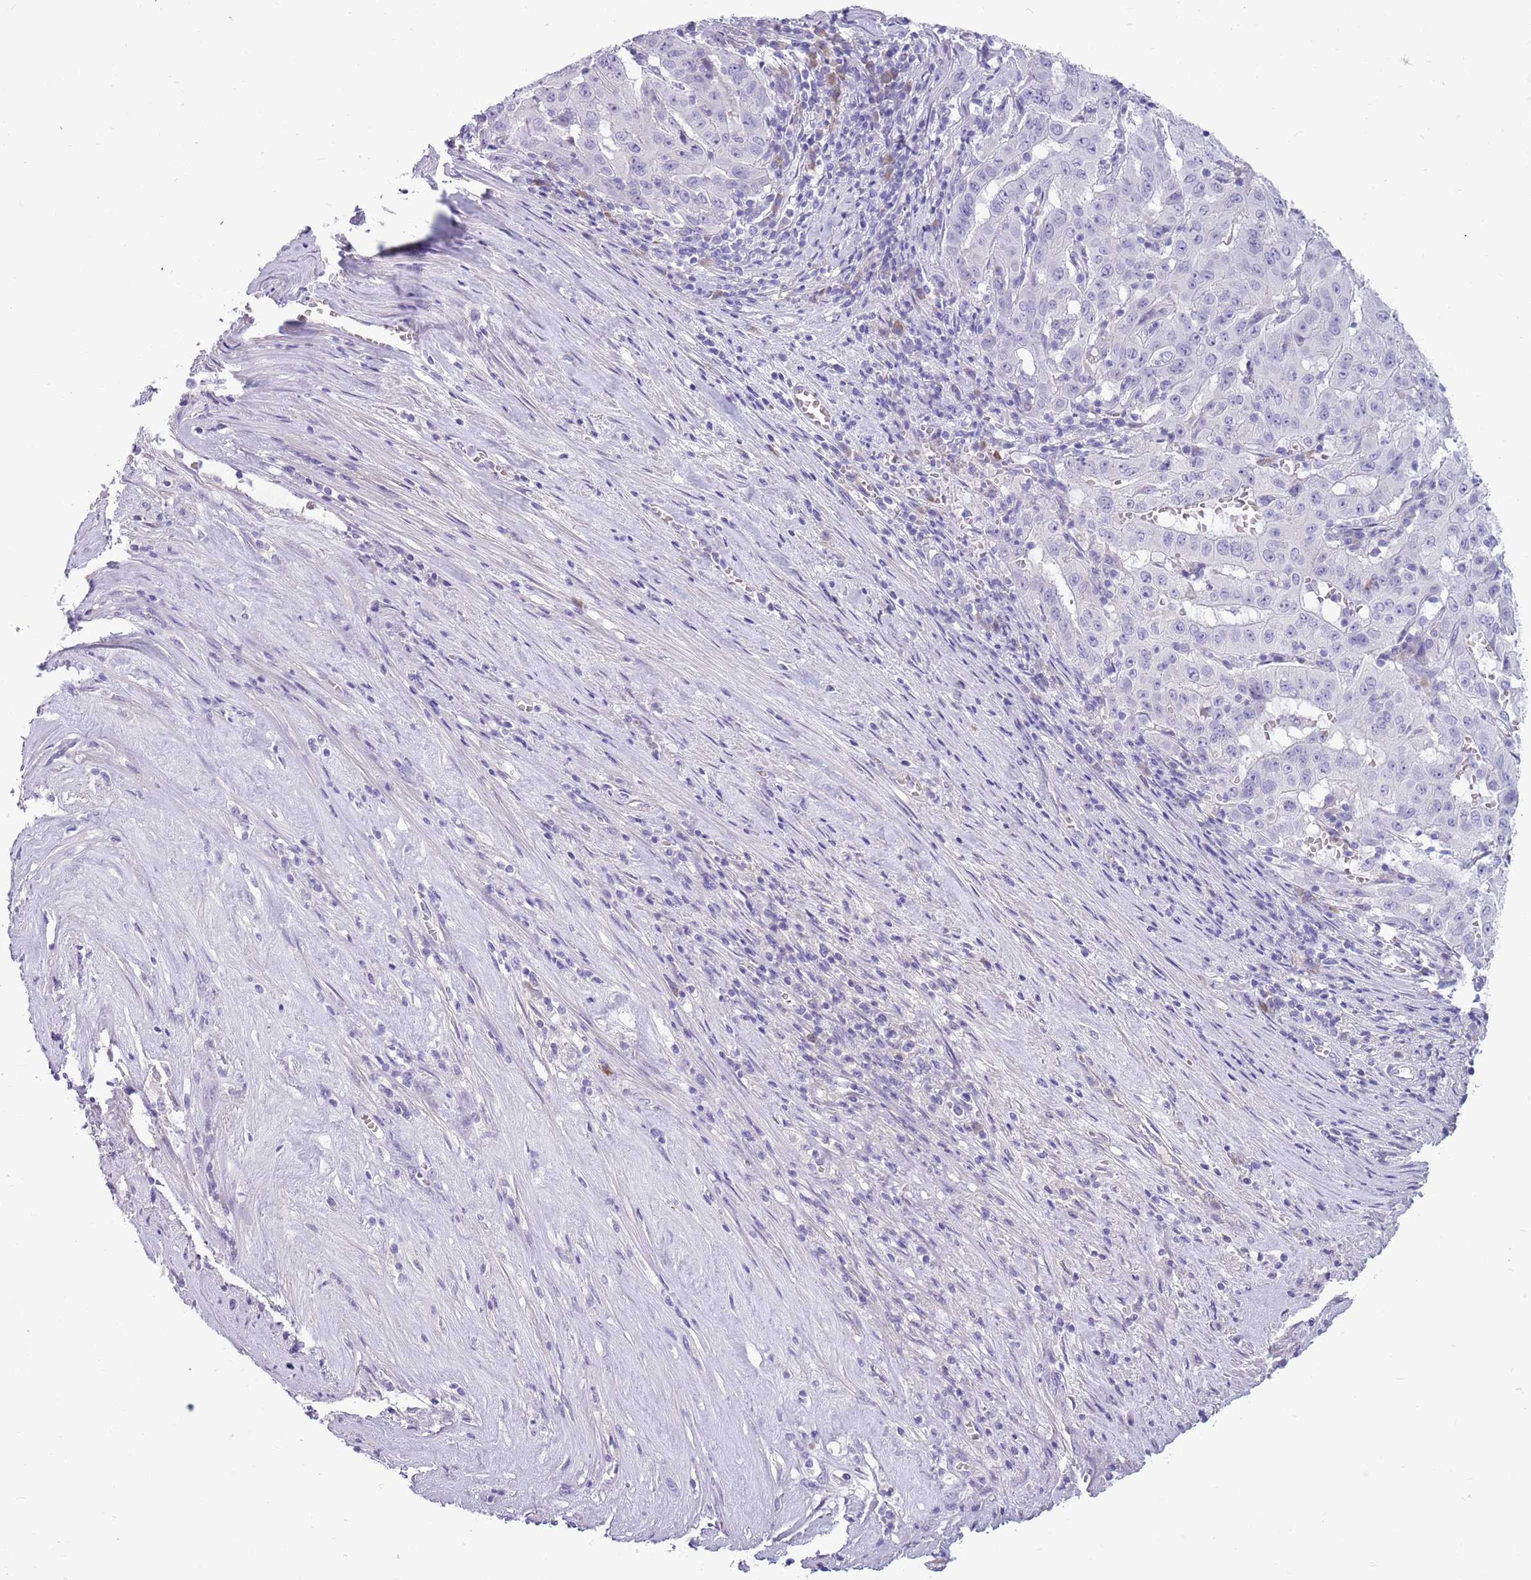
{"staining": {"intensity": "negative", "quantity": "none", "location": "none"}, "tissue": "pancreatic cancer", "cell_type": "Tumor cells", "image_type": "cancer", "snomed": [{"axis": "morphology", "description": "Adenocarcinoma, NOS"}, {"axis": "topography", "description": "Pancreas"}], "caption": "This micrograph is of adenocarcinoma (pancreatic) stained with IHC to label a protein in brown with the nuclei are counter-stained blue. There is no positivity in tumor cells. Brightfield microscopy of immunohistochemistry (IHC) stained with DAB (3,3'-diaminobenzidine) (brown) and hematoxylin (blue), captured at high magnification.", "gene": "ZNF425", "patient": {"sex": "male", "age": 63}}